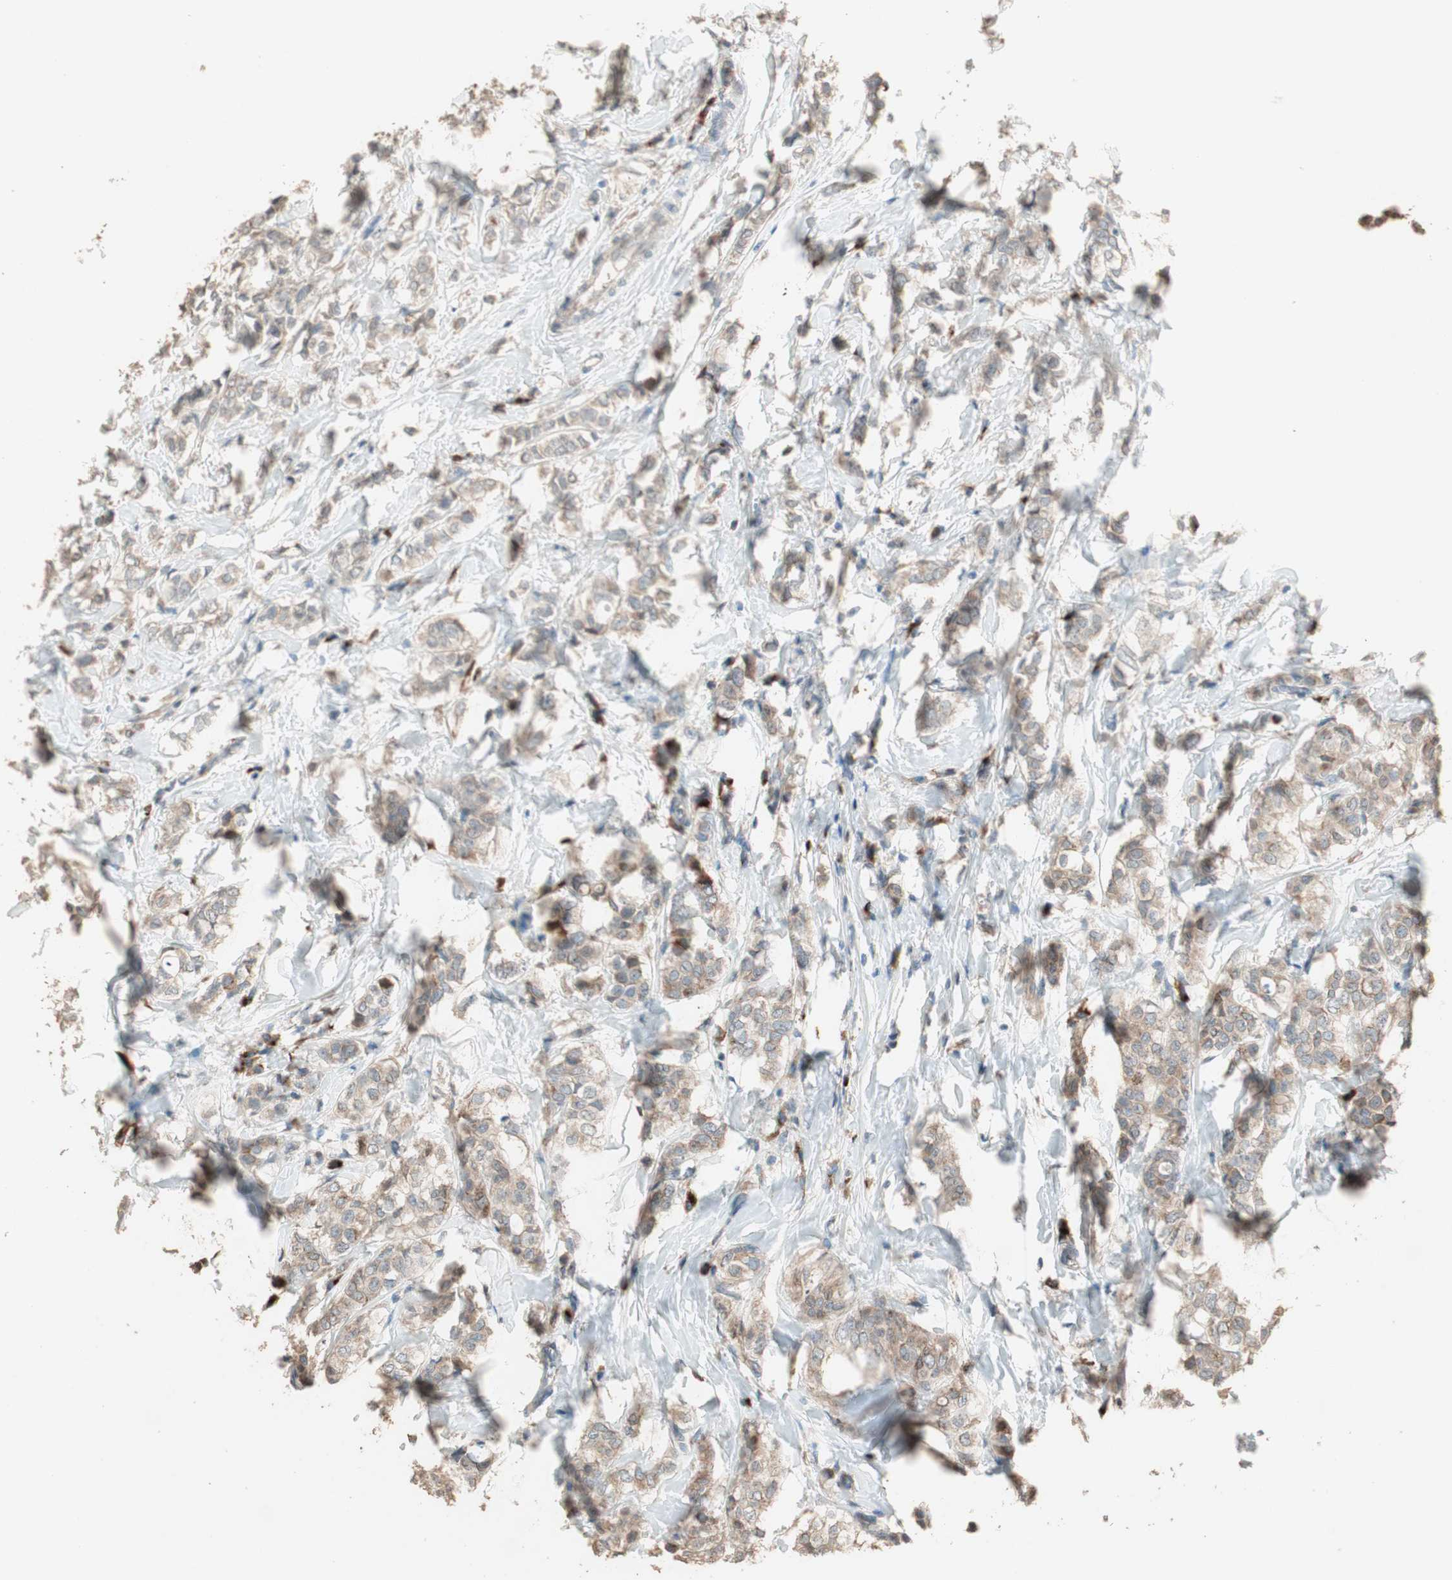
{"staining": {"intensity": "moderate", "quantity": ">75%", "location": "cytoplasmic/membranous"}, "tissue": "breast cancer", "cell_type": "Tumor cells", "image_type": "cancer", "snomed": [{"axis": "morphology", "description": "Lobular carcinoma"}, {"axis": "topography", "description": "Breast"}], "caption": "Breast lobular carcinoma was stained to show a protein in brown. There is medium levels of moderate cytoplasmic/membranous positivity in approximately >75% of tumor cells. The staining was performed using DAB, with brown indicating positive protein expression. Nuclei are stained blue with hematoxylin.", "gene": "RARRES1", "patient": {"sex": "female", "age": 60}}